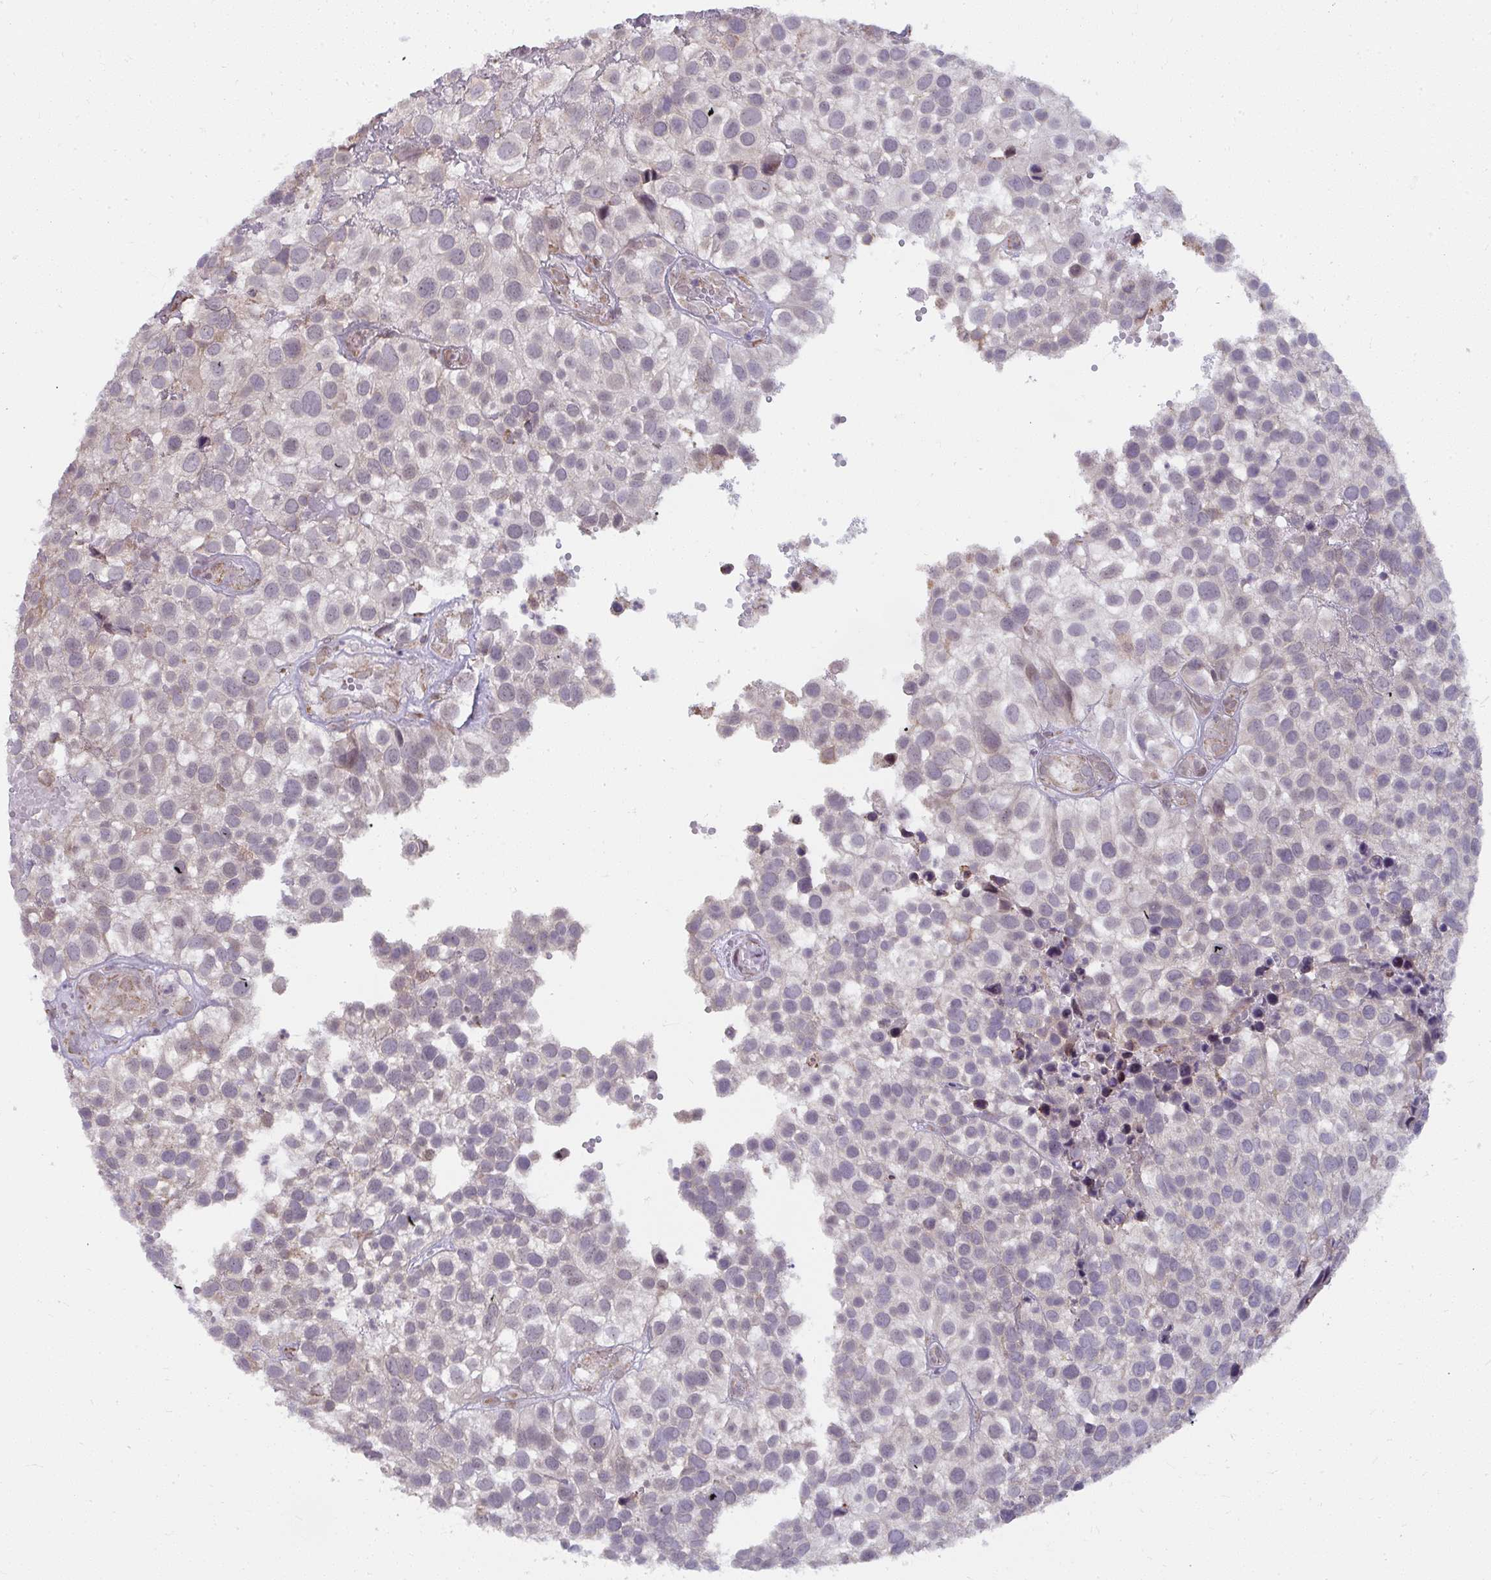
{"staining": {"intensity": "negative", "quantity": "none", "location": "none"}, "tissue": "urothelial cancer", "cell_type": "Tumor cells", "image_type": "cancer", "snomed": [{"axis": "morphology", "description": "Urothelial carcinoma, High grade"}, {"axis": "topography", "description": "Urinary bladder"}], "caption": "This is a micrograph of immunohistochemistry staining of urothelial cancer, which shows no staining in tumor cells.", "gene": "NMNAT1", "patient": {"sex": "male", "age": 56}}